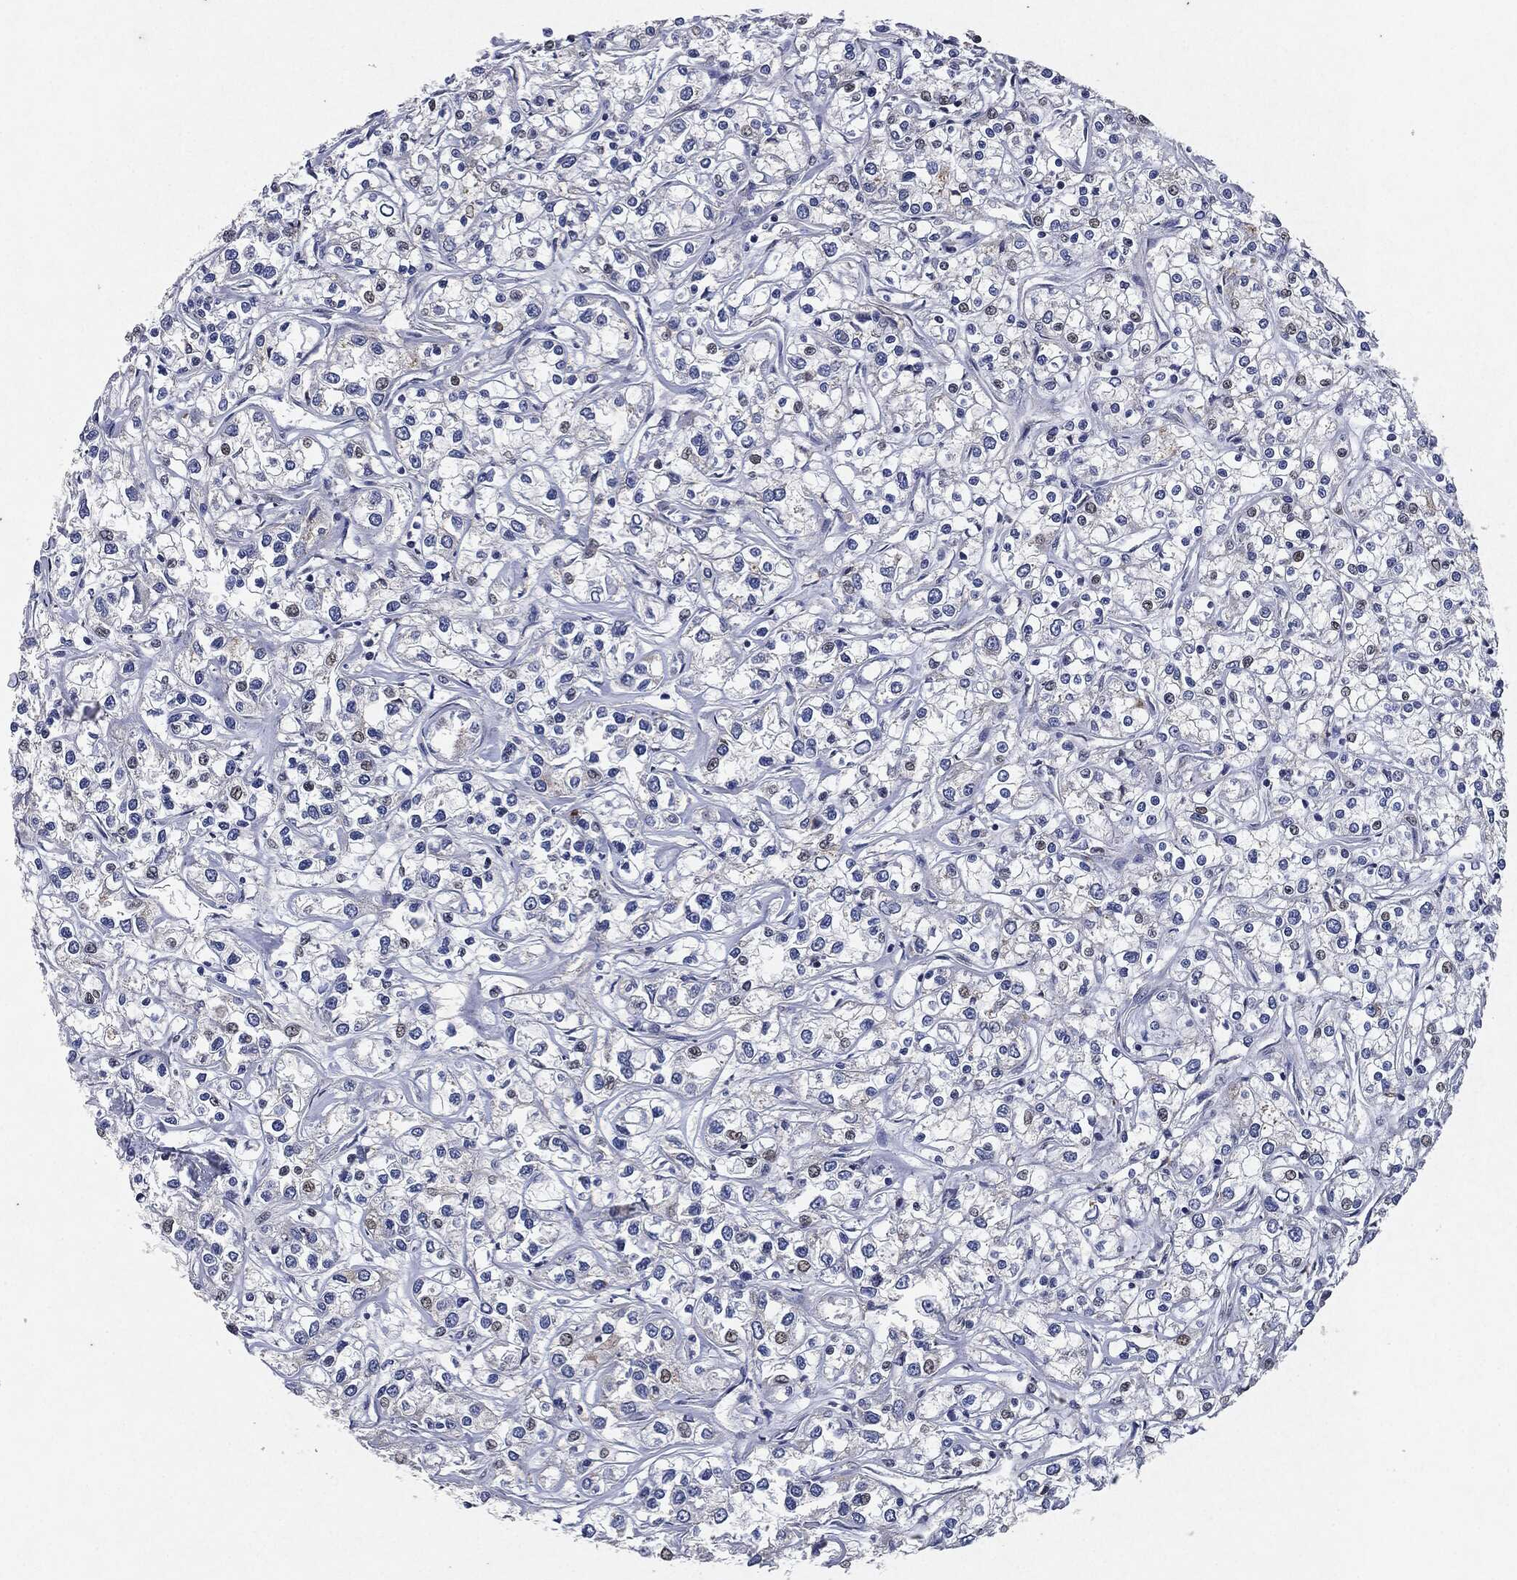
{"staining": {"intensity": "negative", "quantity": "none", "location": "none"}, "tissue": "renal cancer", "cell_type": "Tumor cells", "image_type": "cancer", "snomed": [{"axis": "morphology", "description": "Adenocarcinoma, NOS"}, {"axis": "topography", "description": "Kidney"}], "caption": "Adenocarcinoma (renal) was stained to show a protein in brown. There is no significant expression in tumor cells.", "gene": "SLC31A2", "patient": {"sex": "female", "age": 59}}